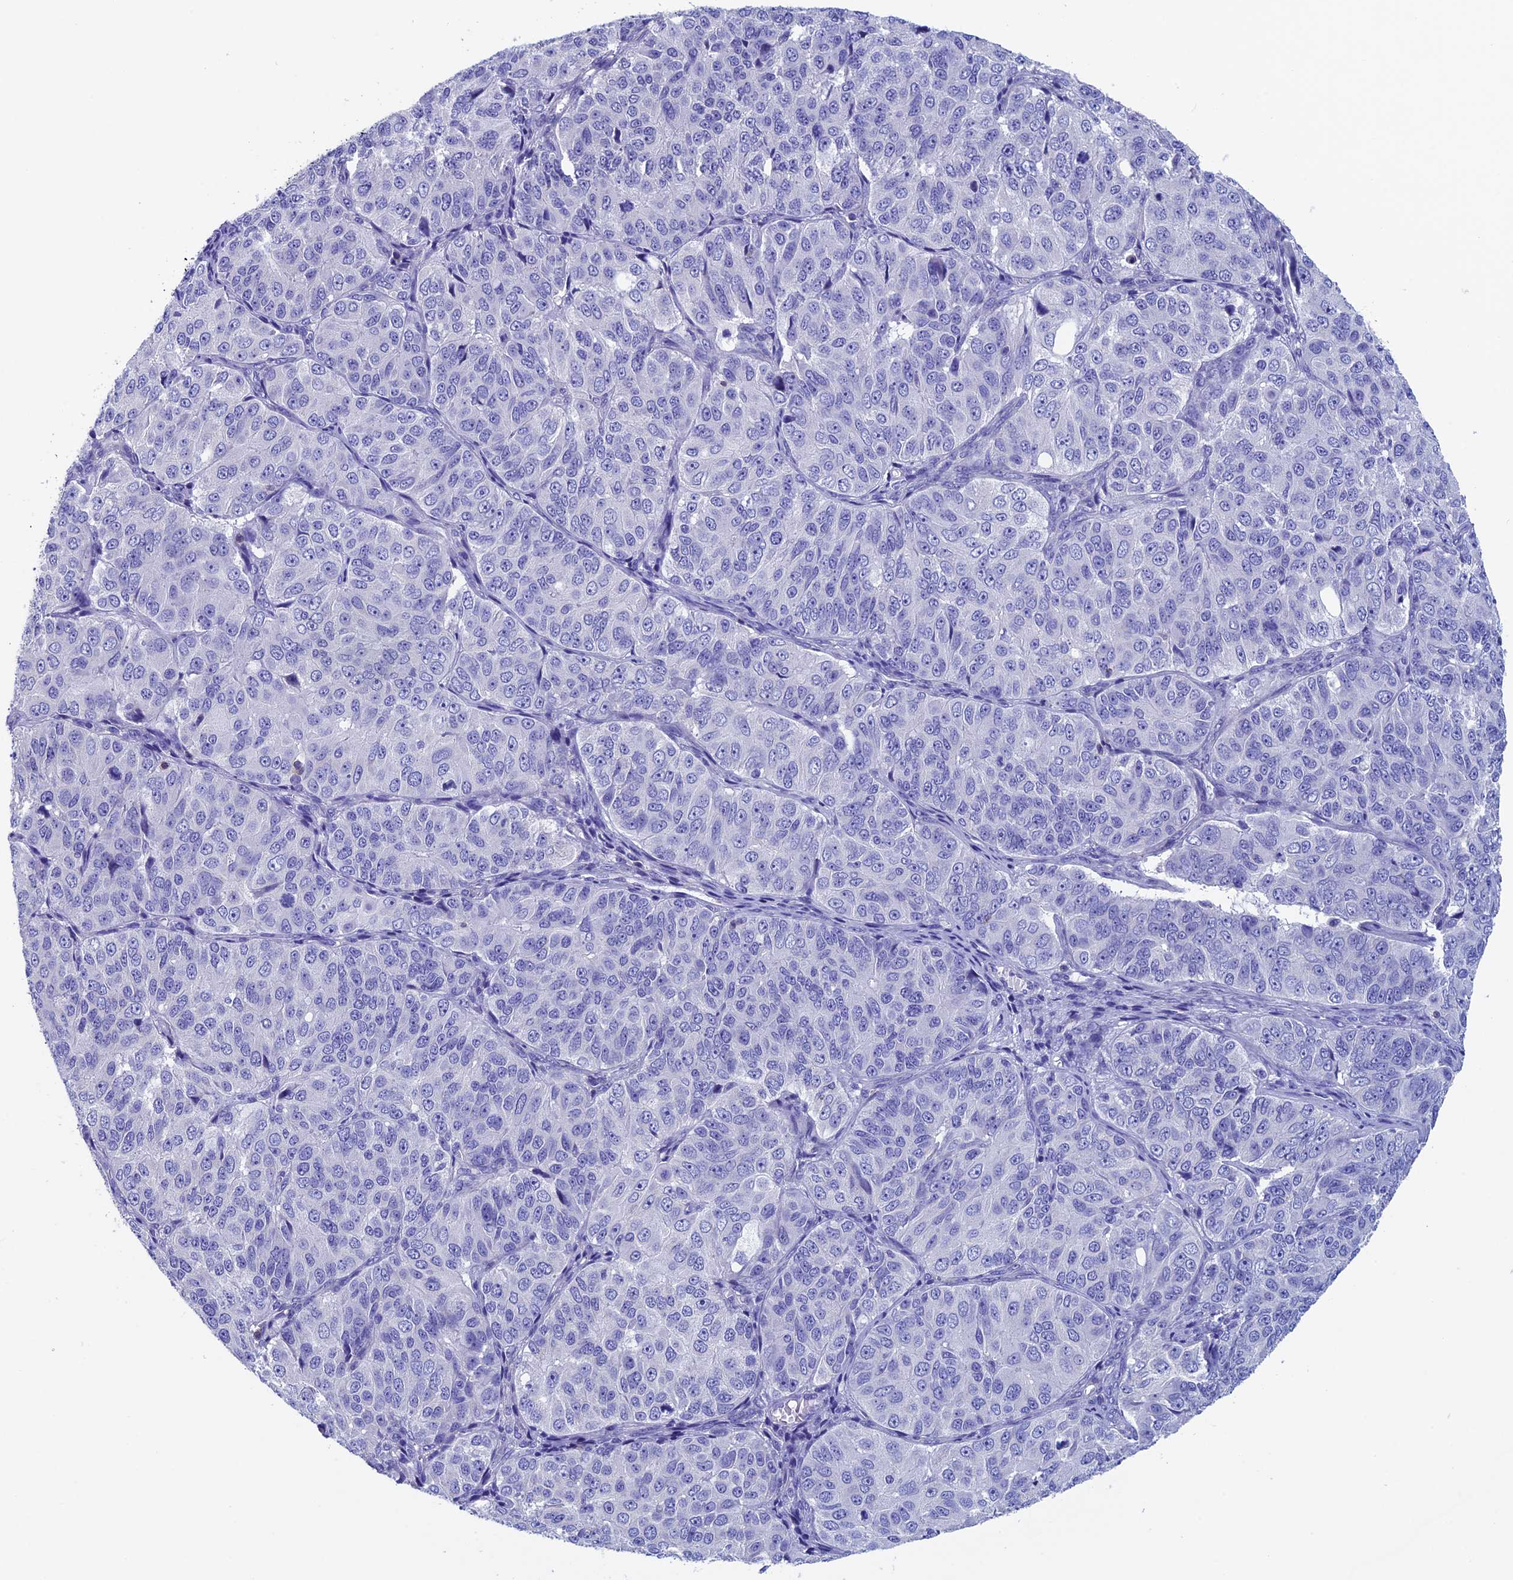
{"staining": {"intensity": "negative", "quantity": "none", "location": "none"}, "tissue": "ovarian cancer", "cell_type": "Tumor cells", "image_type": "cancer", "snomed": [{"axis": "morphology", "description": "Carcinoma, endometroid"}, {"axis": "topography", "description": "Ovary"}], "caption": "High power microscopy histopathology image of an immunohistochemistry micrograph of ovarian endometroid carcinoma, revealing no significant positivity in tumor cells.", "gene": "SEPTIN1", "patient": {"sex": "female", "age": 51}}